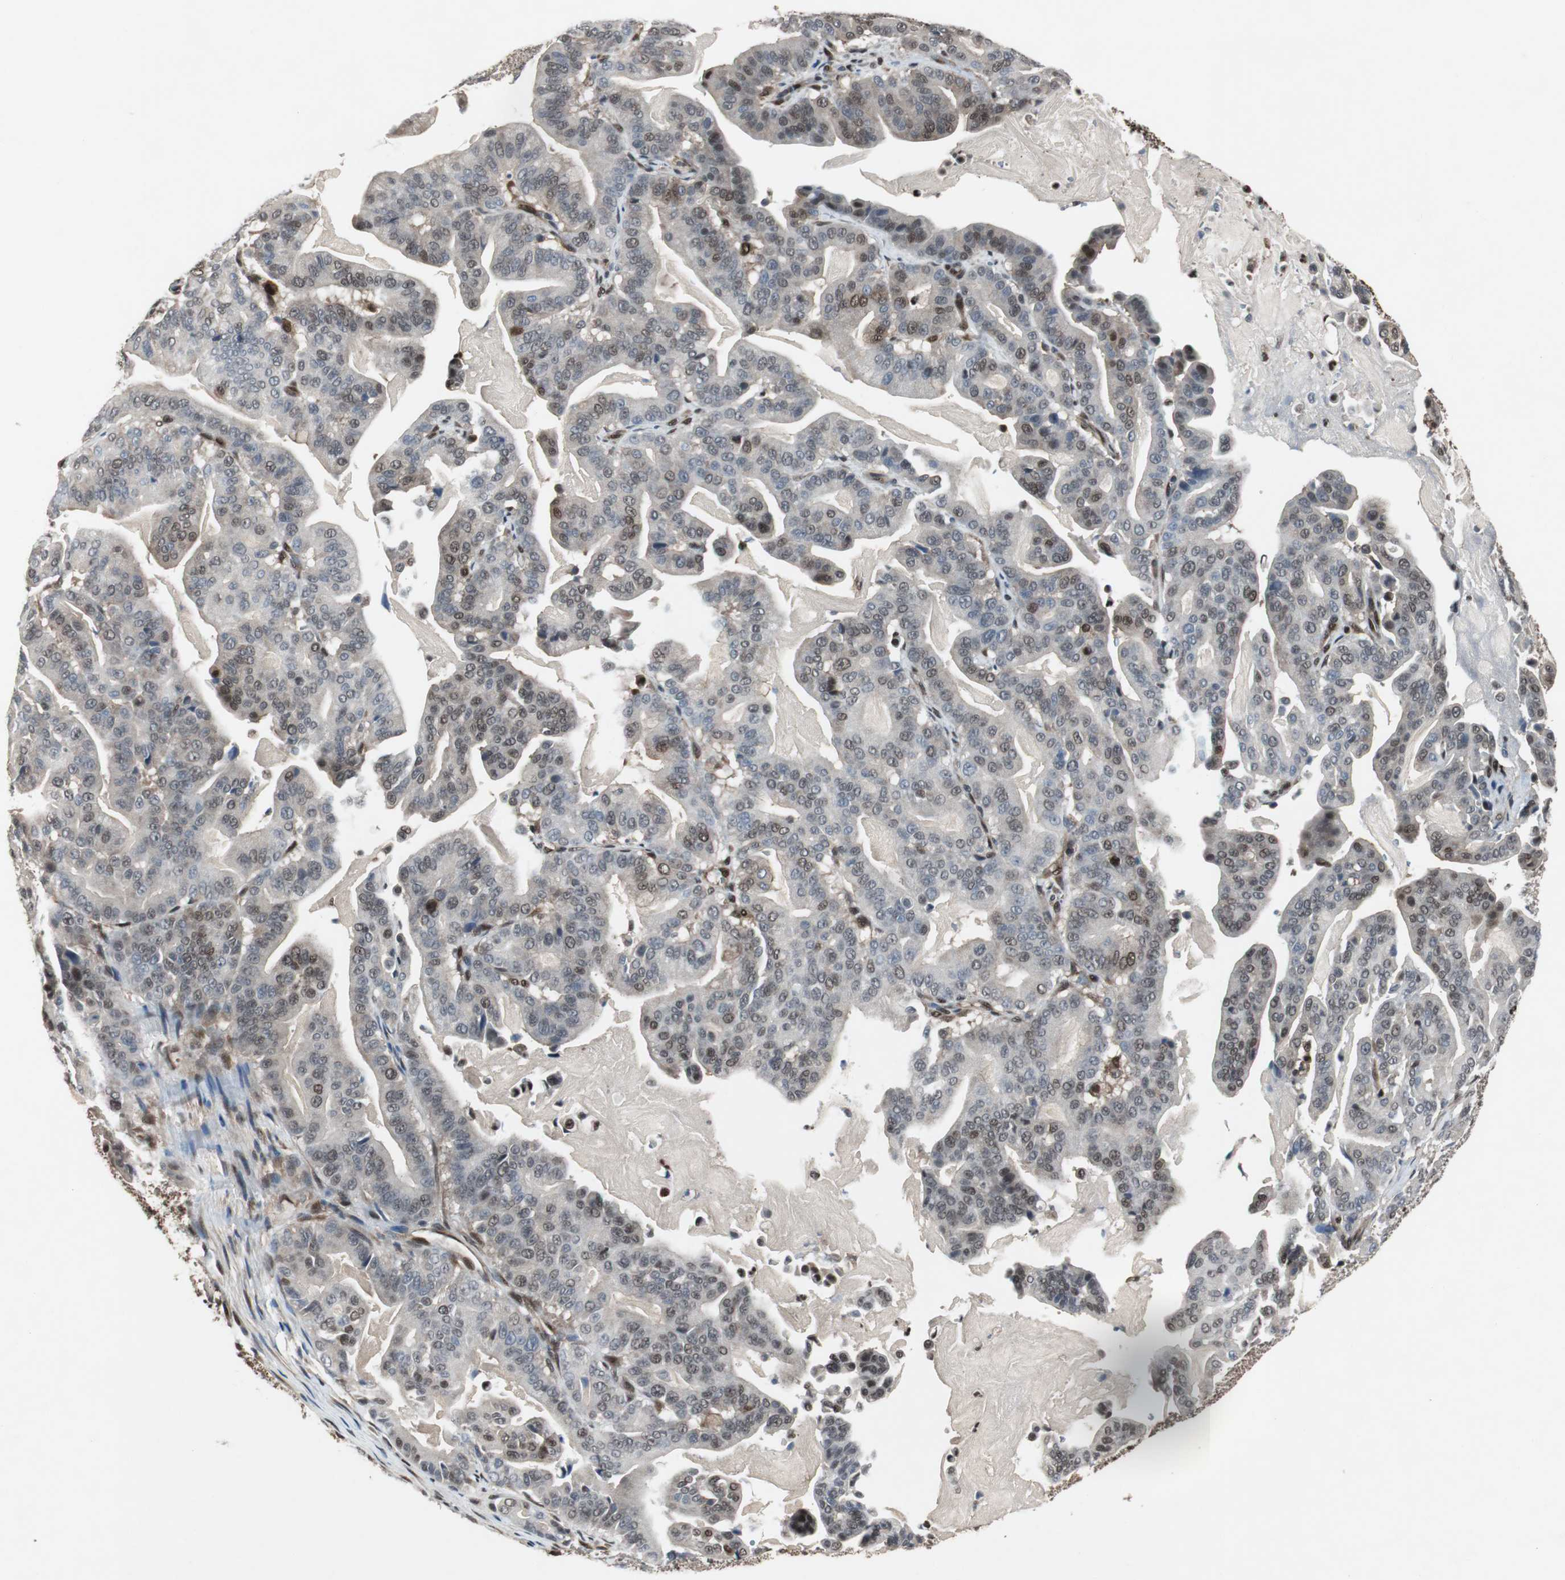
{"staining": {"intensity": "weak", "quantity": "25%-75%", "location": "cytoplasmic/membranous,nuclear"}, "tissue": "pancreatic cancer", "cell_type": "Tumor cells", "image_type": "cancer", "snomed": [{"axis": "morphology", "description": "Adenocarcinoma, NOS"}, {"axis": "topography", "description": "Pancreas"}], "caption": "Adenocarcinoma (pancreatic) stained for a protein exhibits weak cytoplasmic/membranous and nuclear positivity in tumor cells.", "gene": "ACLY", "patient": {"sex": "male", "age": 63}}